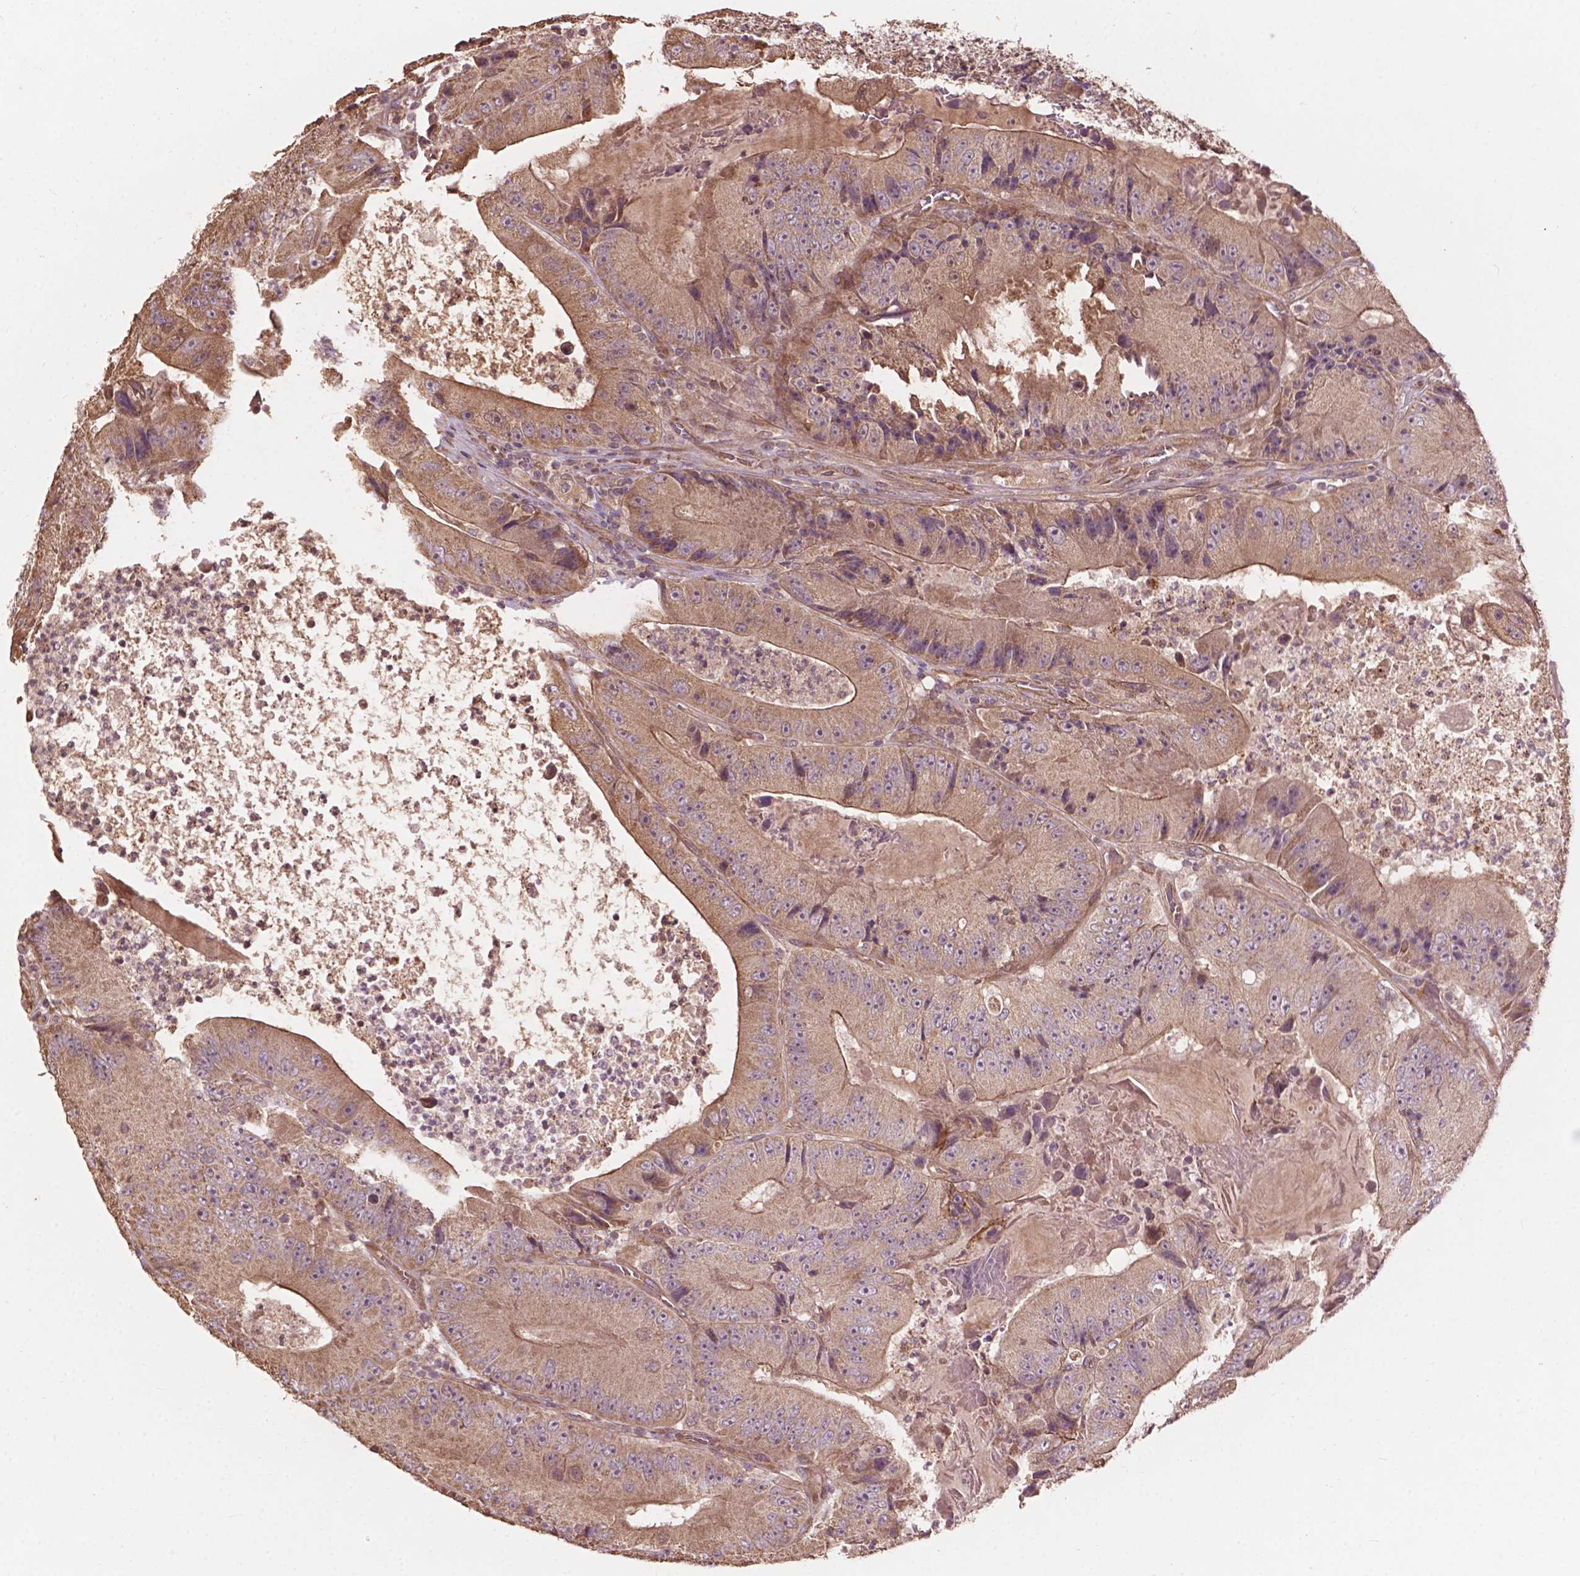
{"staining": {"intensity": "moderate", "quantity": ">75%", "location": "cytoplasmic/membranous"}, "tissue": "colorectal cancer", "cell_type": "Tumor cells", "image_type": "cancer", "snomed": [{"axis": "morphology", "description": "Adenocarcinoma, NOS"}, {"axis": "topography", "description": "Colon"}], "caption": "Moderate cytoplasmic/membranous positivity for a protein is seen in about >75% of tumor cells of colorectal adenocarcinoma using immunohistochemistry (IHC).", "gene": "CDC42BPA", "patient": {"sex": "female", "age": 86}}